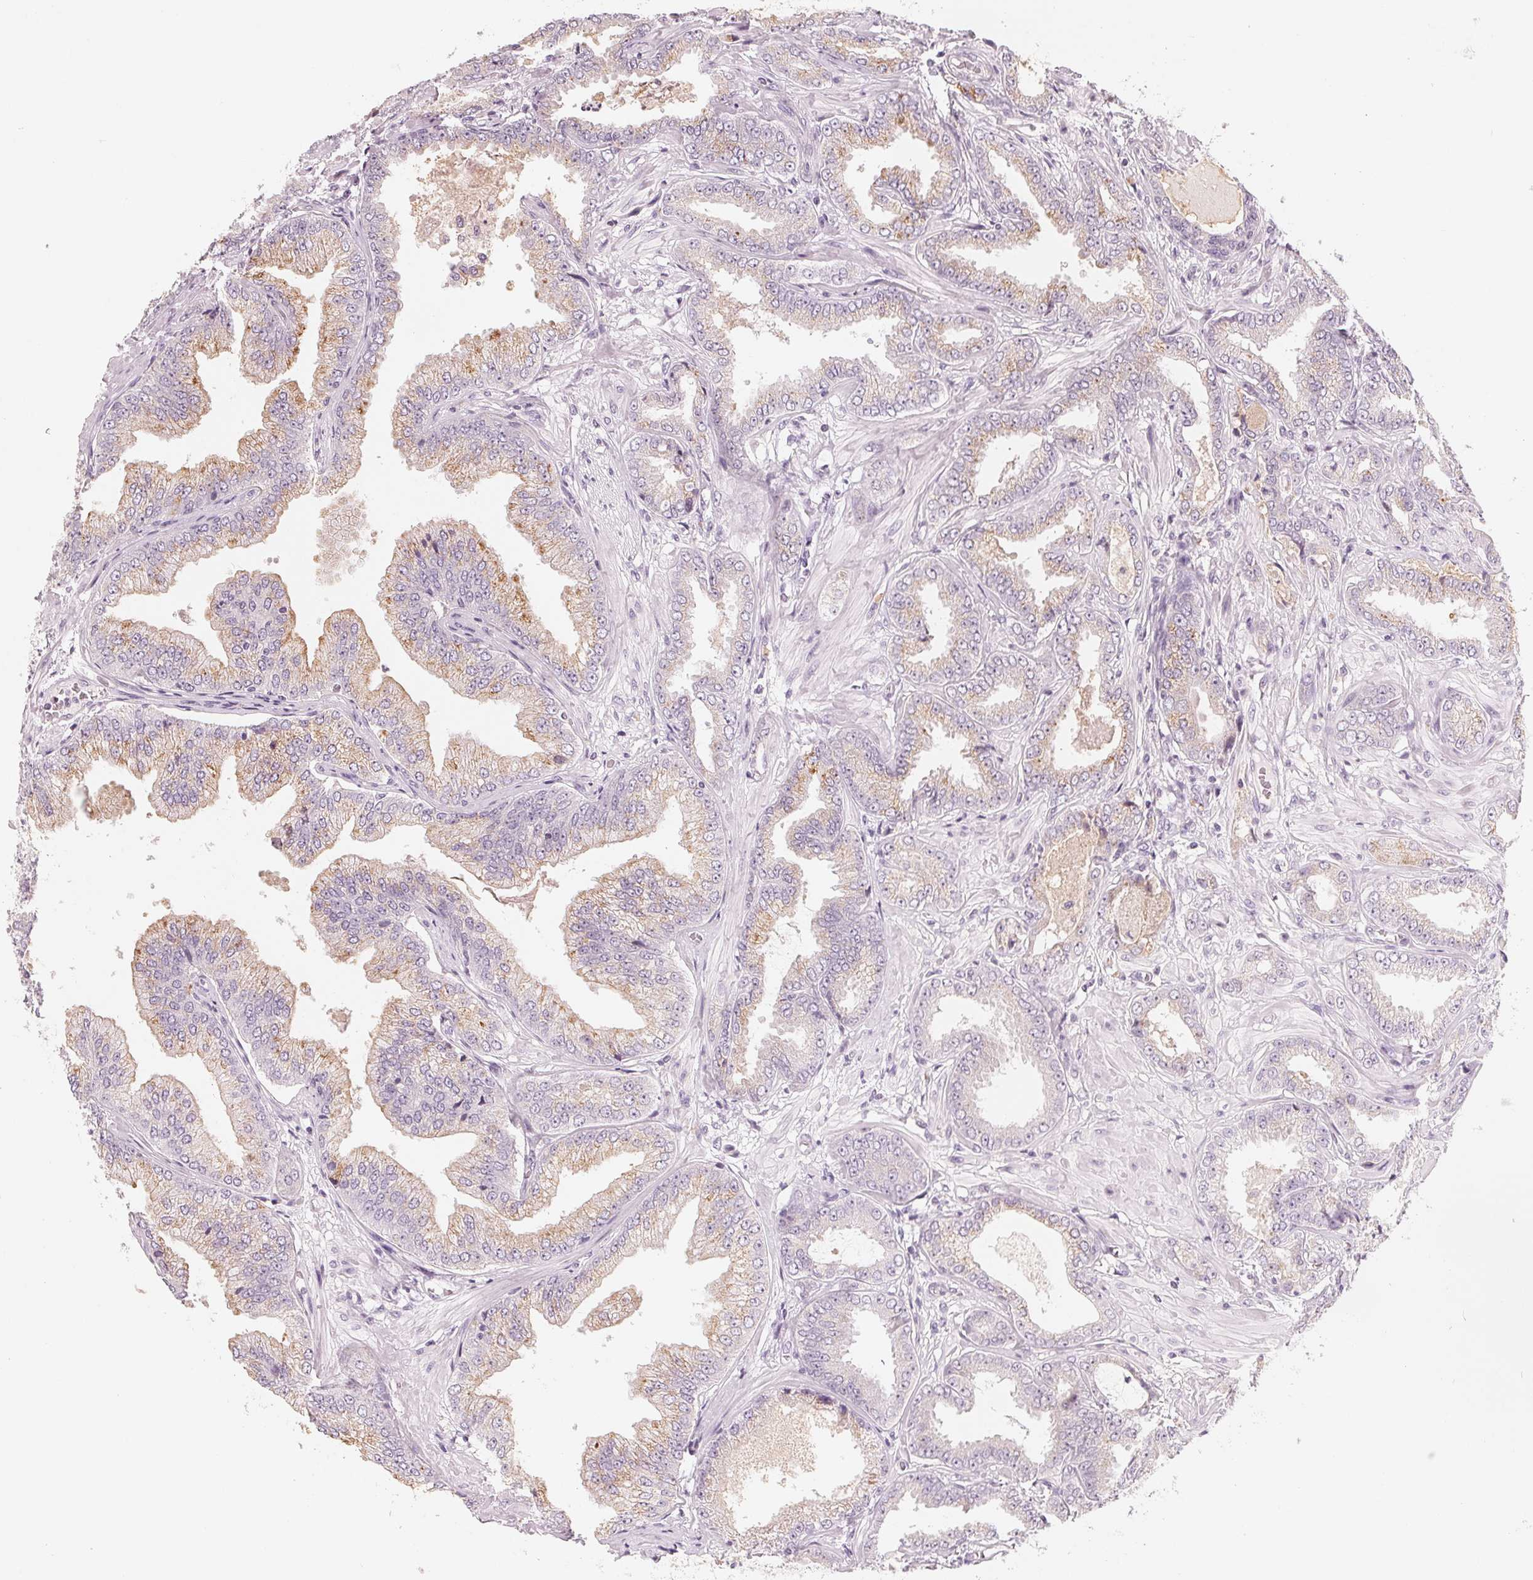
{"staining": {"intensity": "weak", "quantity": "25%-75%", "location": "cytoplasmic/membranous"}, "tissue": "prostate cancer", "cell_type": "Tumor cells", "image_type": "cancer", "snomed": [{"axis": "morphology", "description": "Adenocarcinoma, Low grade"}, {"axis": "topography", "description": "Prostate"}], "caption": "Protein analysis of prostate cancer tissue shows weak cytoplasmic/membranous positivity in about 25%-75% of tumor cells.", "gene": "IL9R", "patient": {"sex": "male", "age": 55}}